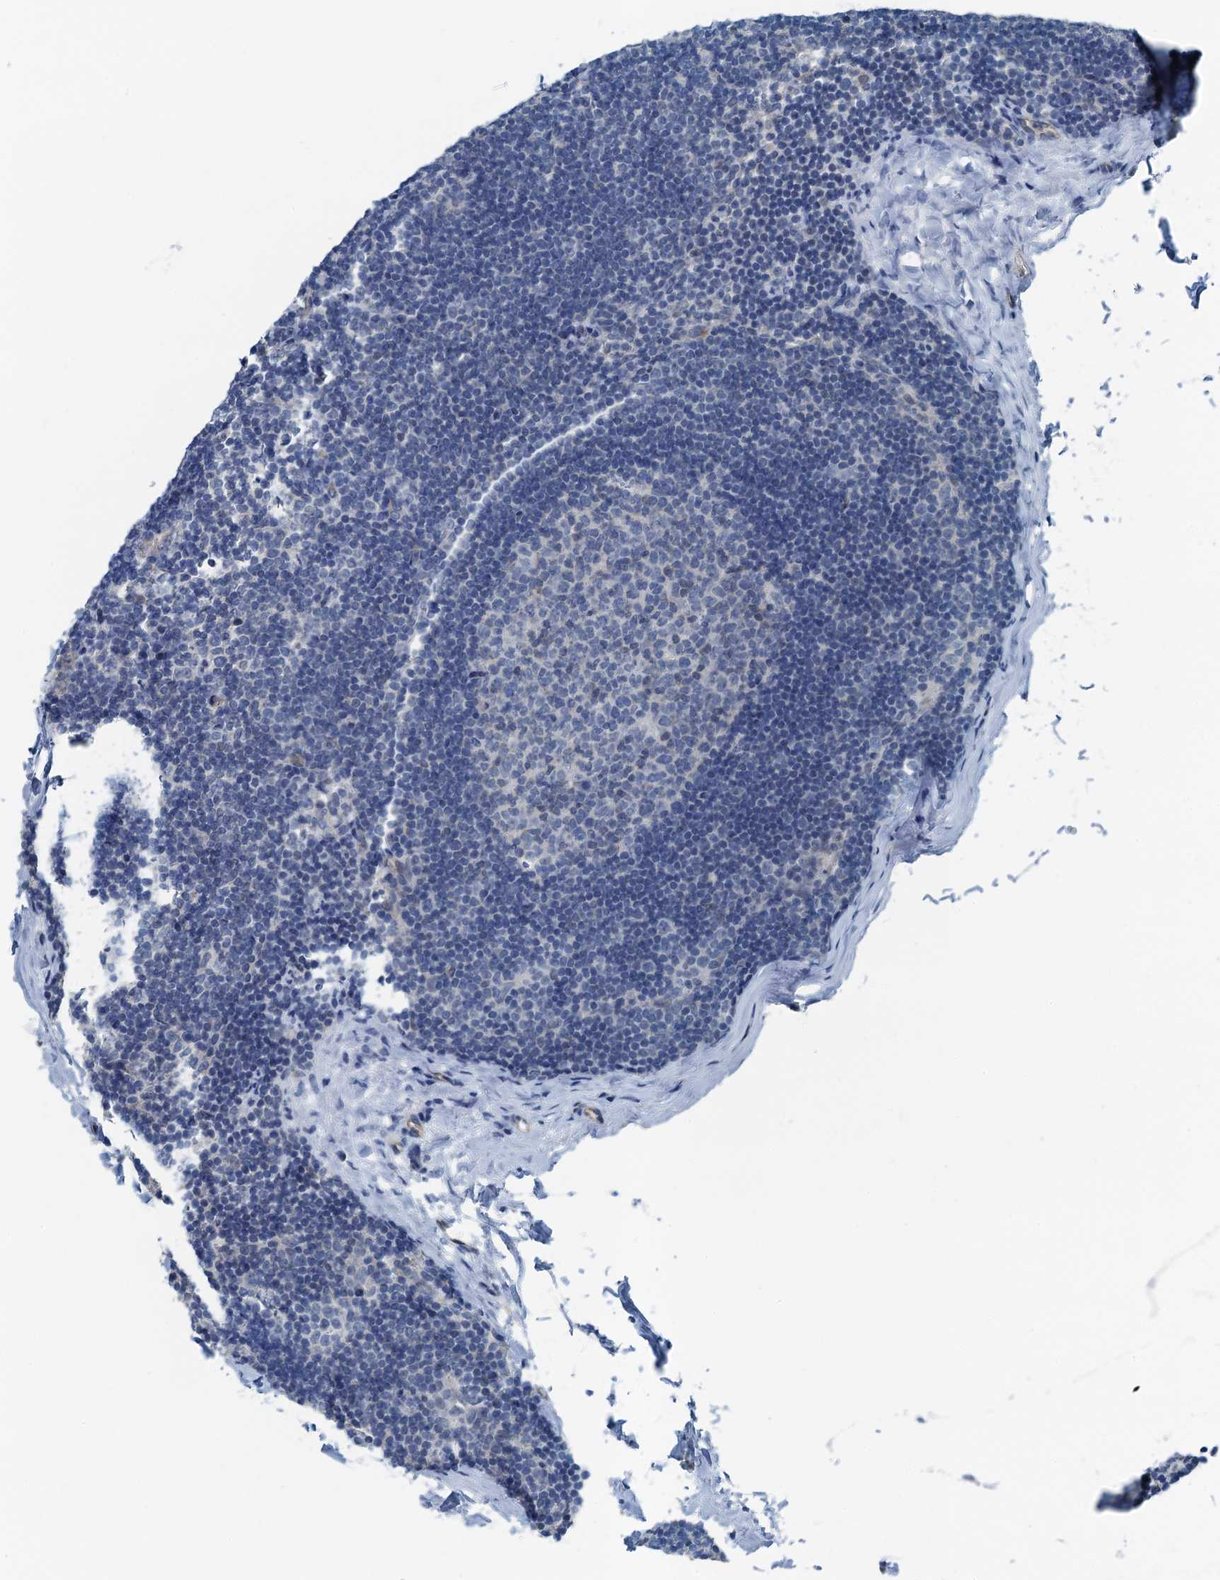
{"staining": {"intensity": "negative", "quantity": "none", "location": "none"}, "tissue": "lymph node", "cell_type": "Germinal center cells", "image_type": "normal", "snomed": [{"axis": "morphology", "description": "Normal tissue, NOS"}, {"axis": "topography", "description": "Lymph node"}], "caption": "The photomicrograph displays no significant positivity in germinal center cells of lymph node.", "gene": "GFOD2", "patient": {"sex": "female", "age": 22}}